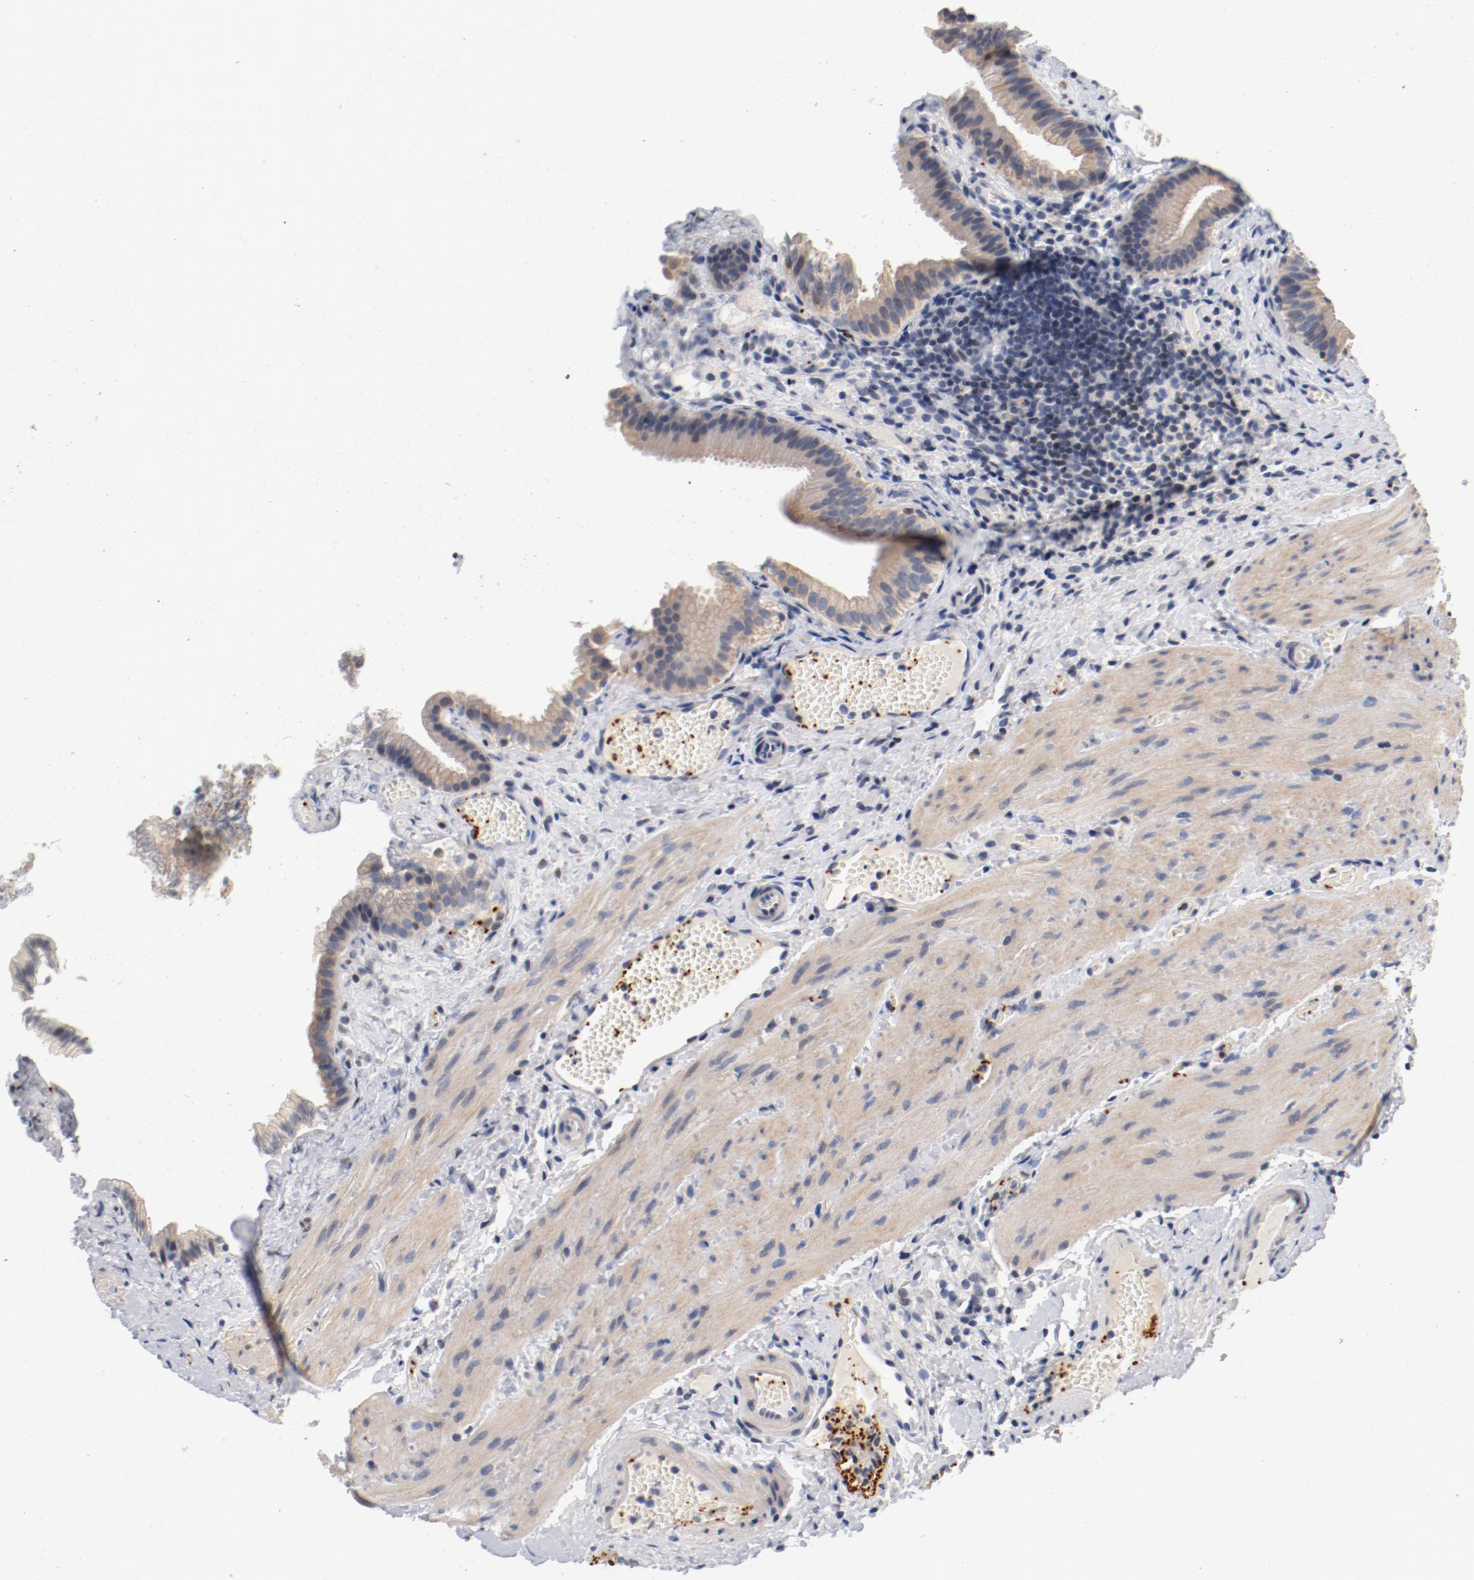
{"staining": {"intensity": "moderate", "quantity": ">75%", "location": "cytoplasmic/membranous"}, "tissue": "gallbladder", "cell_type": "Glandular cells", "image_type": "normal", "snomed": [{"axis": "morphology", "description": "Normal tissue, NOS"}, {"axis": "topography", "description": "Gallbladder"}], "caption": "A high-resolution image shows IHC staining of benign gallbladder, which demonstrates moderate cytoplasmic/membranous staining in approximately >75% of glandular cells. Immunohistochemistry stains the protein of interest in brown and the nuclei are stained blue.", "gene": "PIM1", "patient": {"sex": "female", "age": 24}}